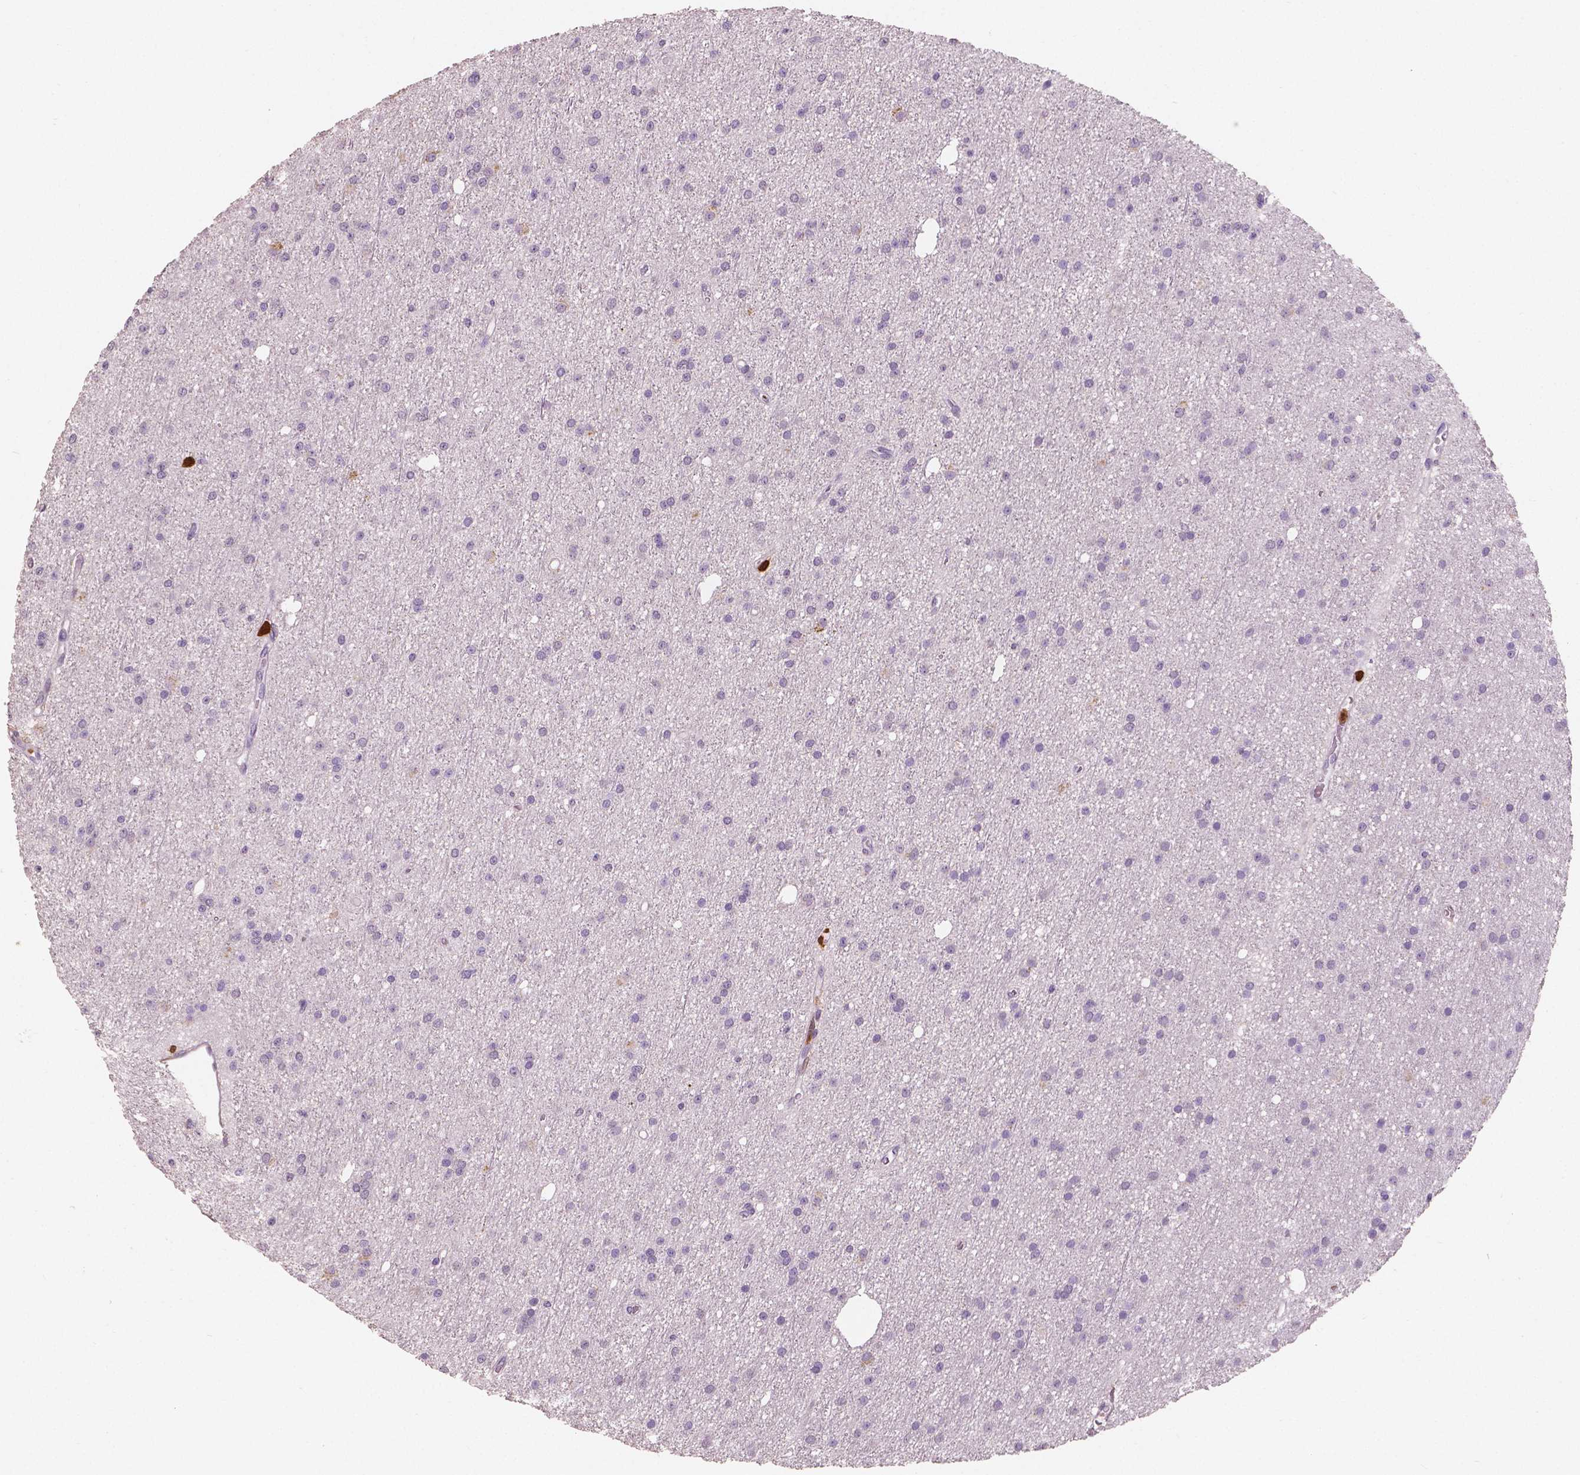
{"staining": {"intensity": "negative", "quantity": "none", "location": "none"}, "tissue": "glioma", "cell_type": "Tumor cells", "image_type": "cancer", "snomed": [{"axis": "morphology", "description": "Glioma, malignant, Low grade"}, {"axis": "topography", "description": "Brain"}], "caption": "Immunohistochemistry (IHC) micrograph of neoplastic tissue: glioma stained with DAB demonstrates no significant protein staining in tumor cells.", "gene": "S100A4", "patient": {"sex": "male", "age": 27}}